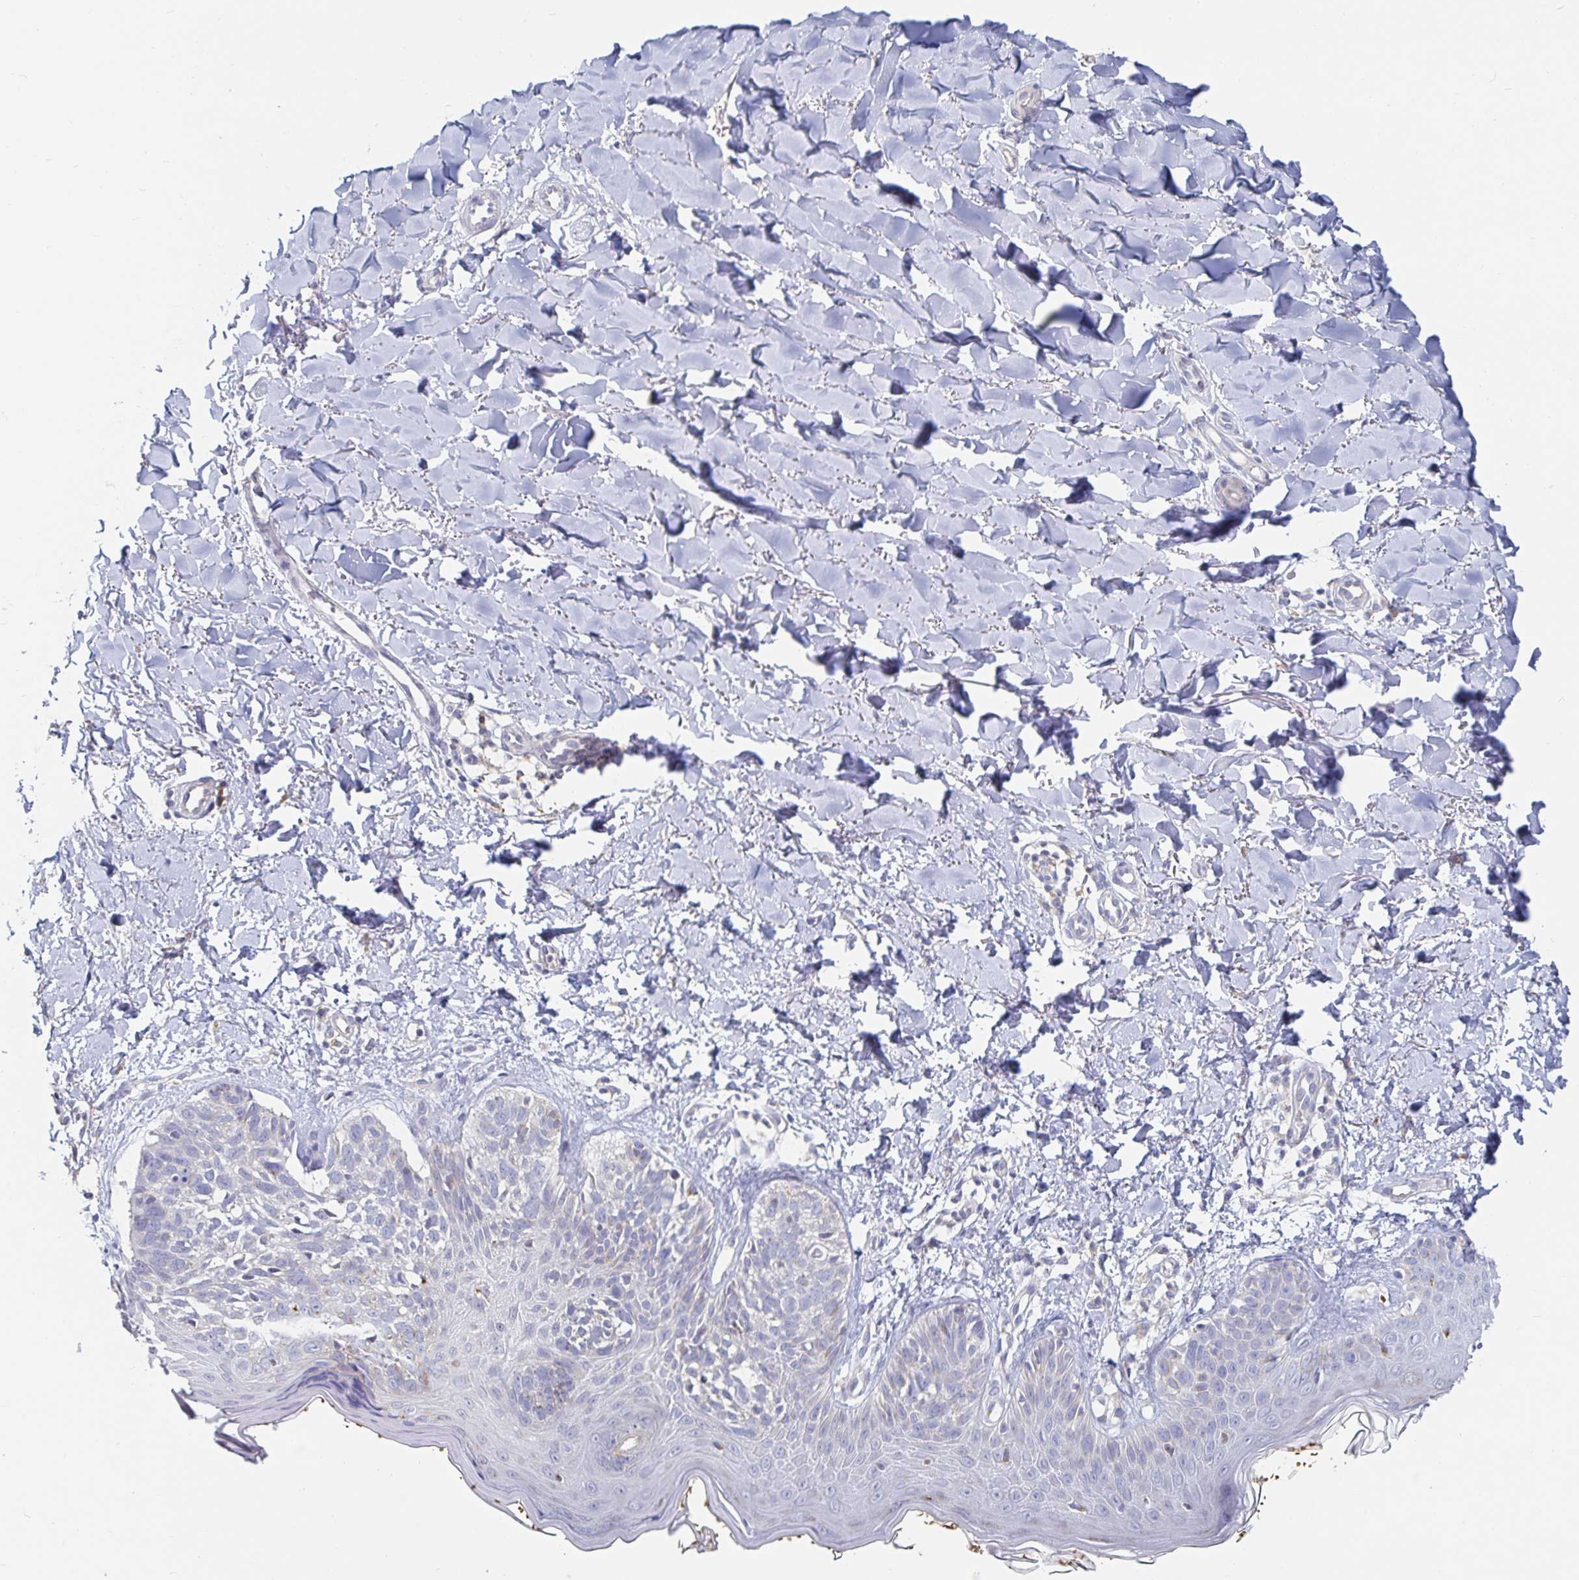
{"staining": {"intensity": "negative", "quantity": "none", "location": "none"}, "tissue": "skin cancer", "cell_type": "Tumor cells", "image_type": "cancer", "snomed": [{"axis": "morphology", "description": "Basal cell carcinoma"}, {"axis": "topography", "description": "Skin"}], "caption": "Immunohistochemistry of human skin basal cell carcinoma shows no staining in tumor cells.", "gene": "SPPL3", "patient": {"sex": "female", "age": 45}}